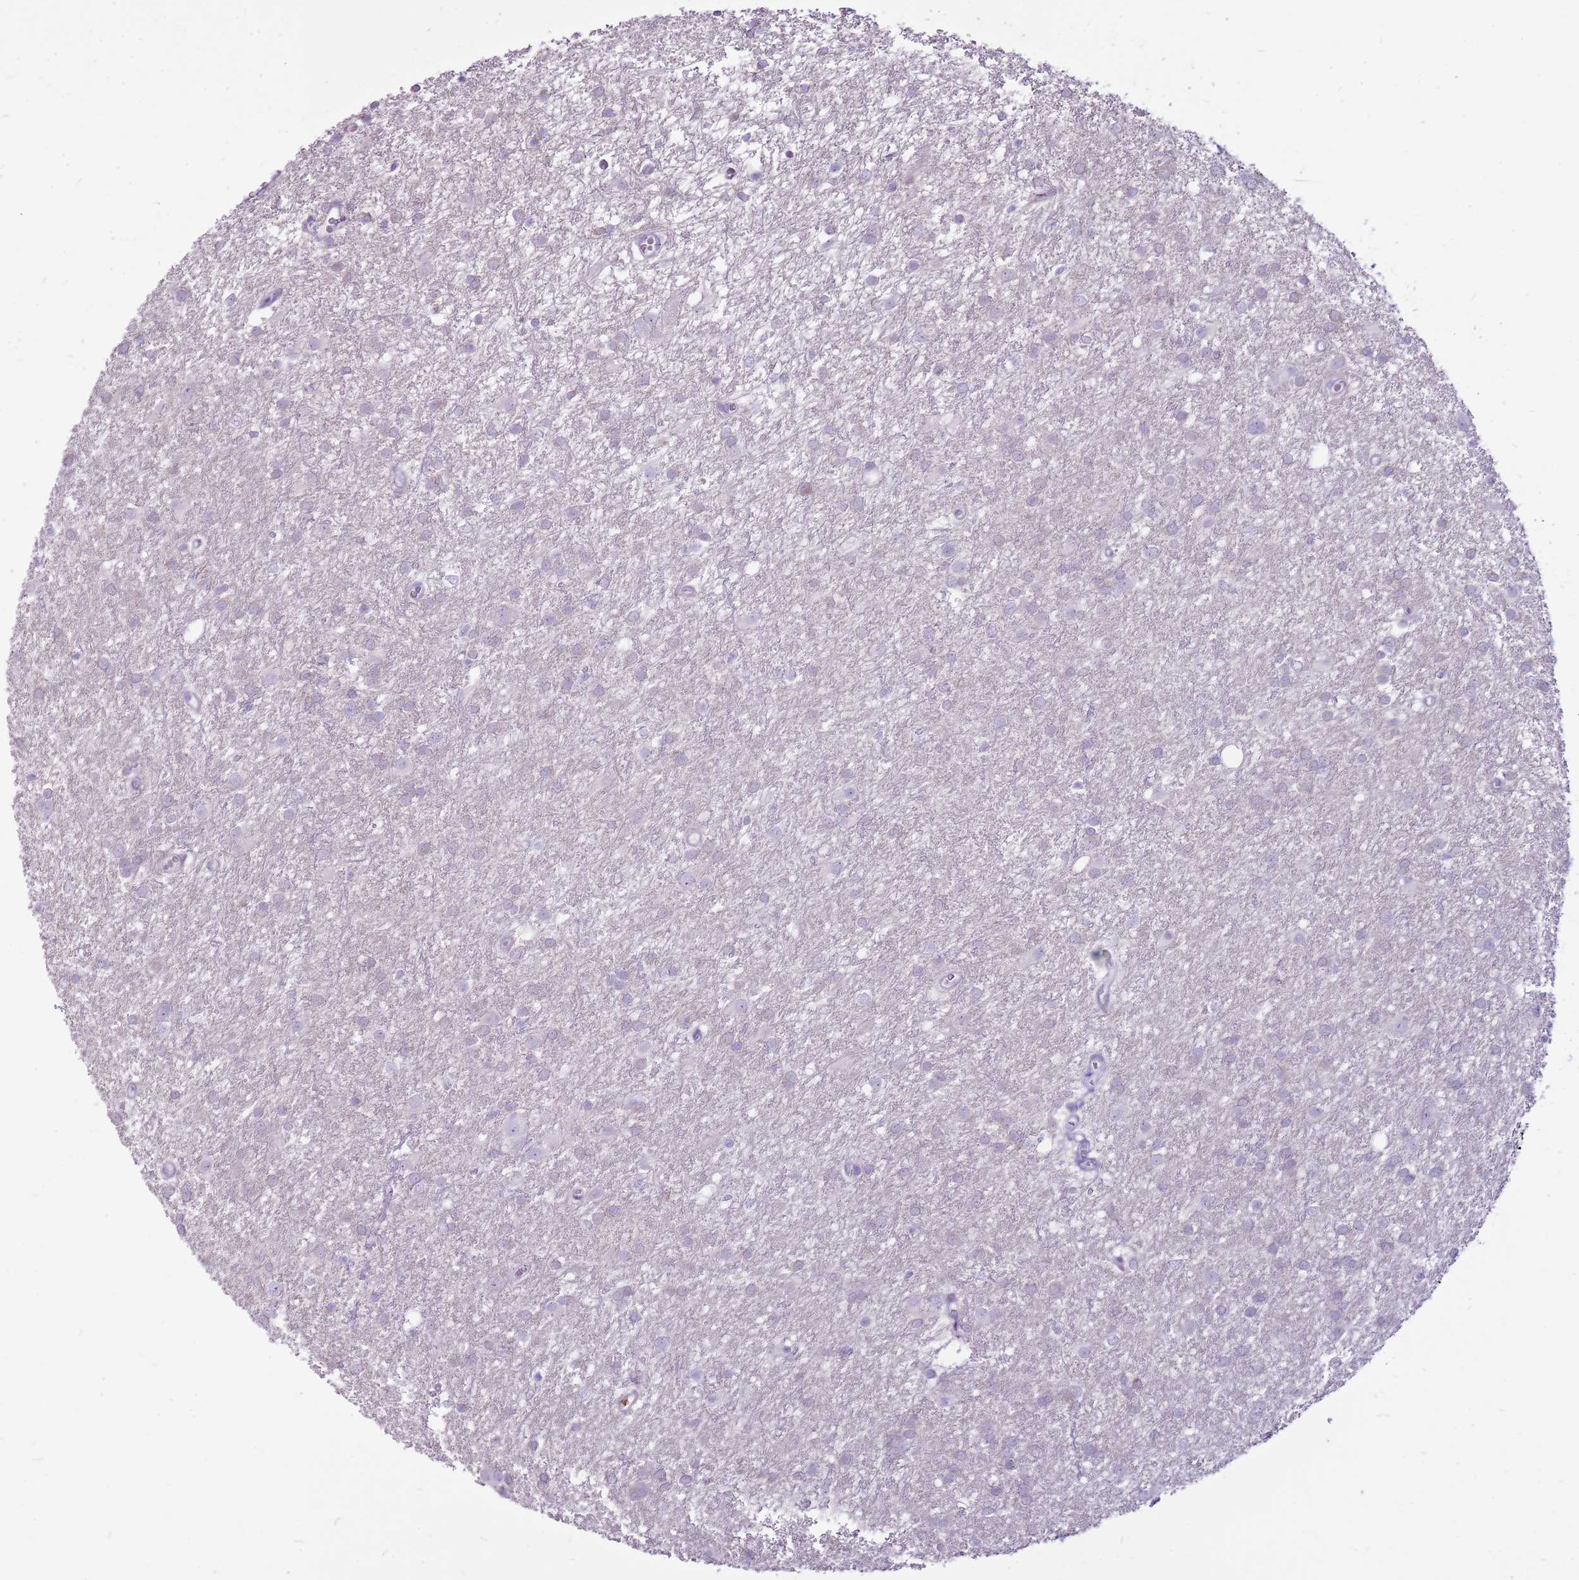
{"staining": {"intensity": "negative", "quantity": "none", "location": "none"}, "tissue": "glioma", "cell_type": "Tumor cells", "image_type": "cancer", "snomed": [{"axis": "morphology", "description": "Glioma, malignant, High grade"}, {"axis": "topography", "description": "Brain"}], "caption": "Malignant glioma (high-grade) was stained to show a protein in brown. There is no significant staining in tumor cells.", "gene": "CNFN", "patient": {"sex": "female", "age": 50}}